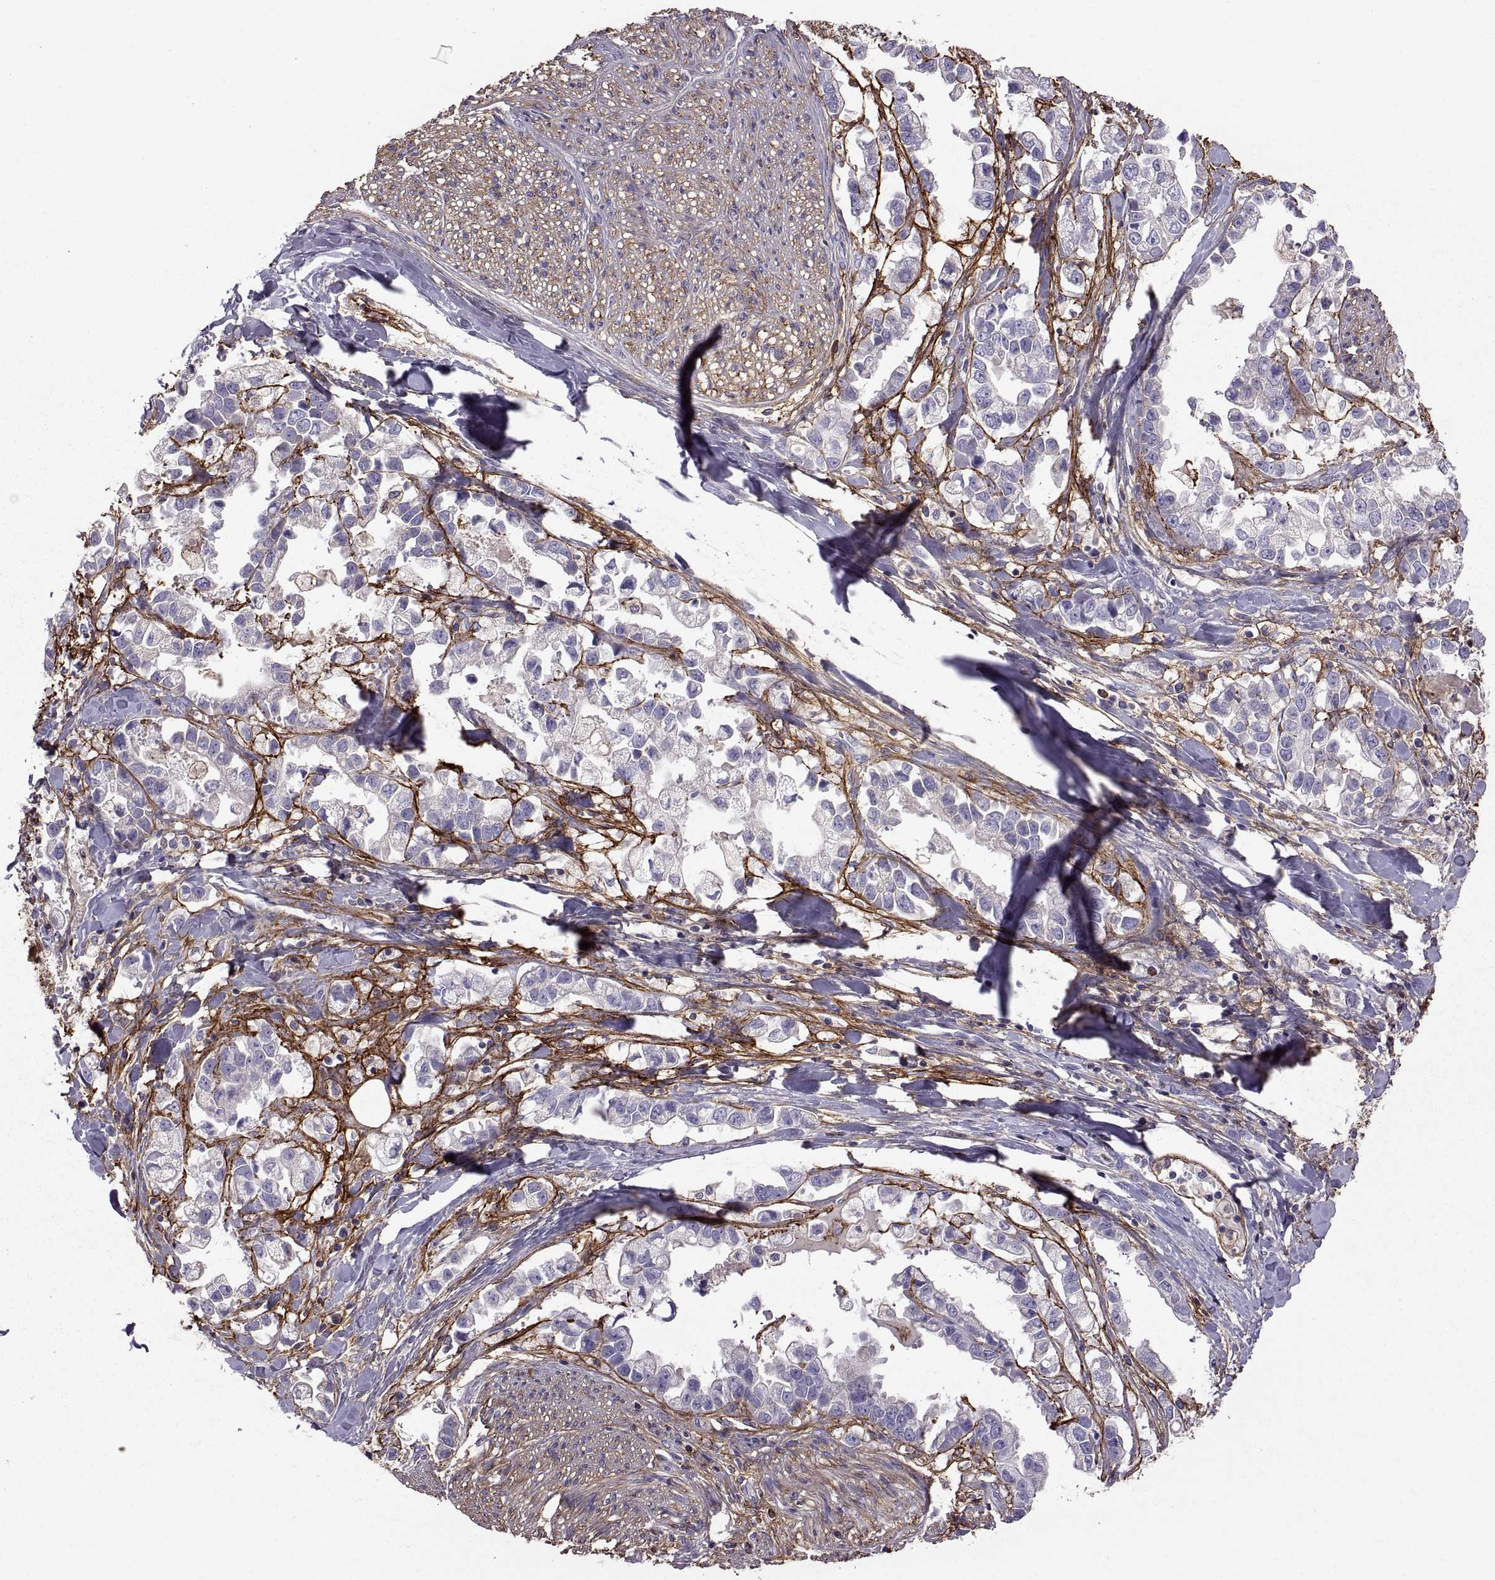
{"staining": {"intensity": "negative", "quantity": "none", "location": "none"}, "tissue": "stomach cancer", "cell_type": "Tumor cells", "image_type": "cancer", "snomed": [{"axis": "morphology", "description": "Adenocarcinoma, NOS"}, {"axis": "topography", "description": "Stomach"}], "caption": "IHC of stomach adenocarcinoma exhibits no staining in tumor cells. (Immunohistochemistry (ihc), brightfield microscopy, high magnification).", "gene": "EMILIN2", "patient": {"sex": "male", "age": 59}}